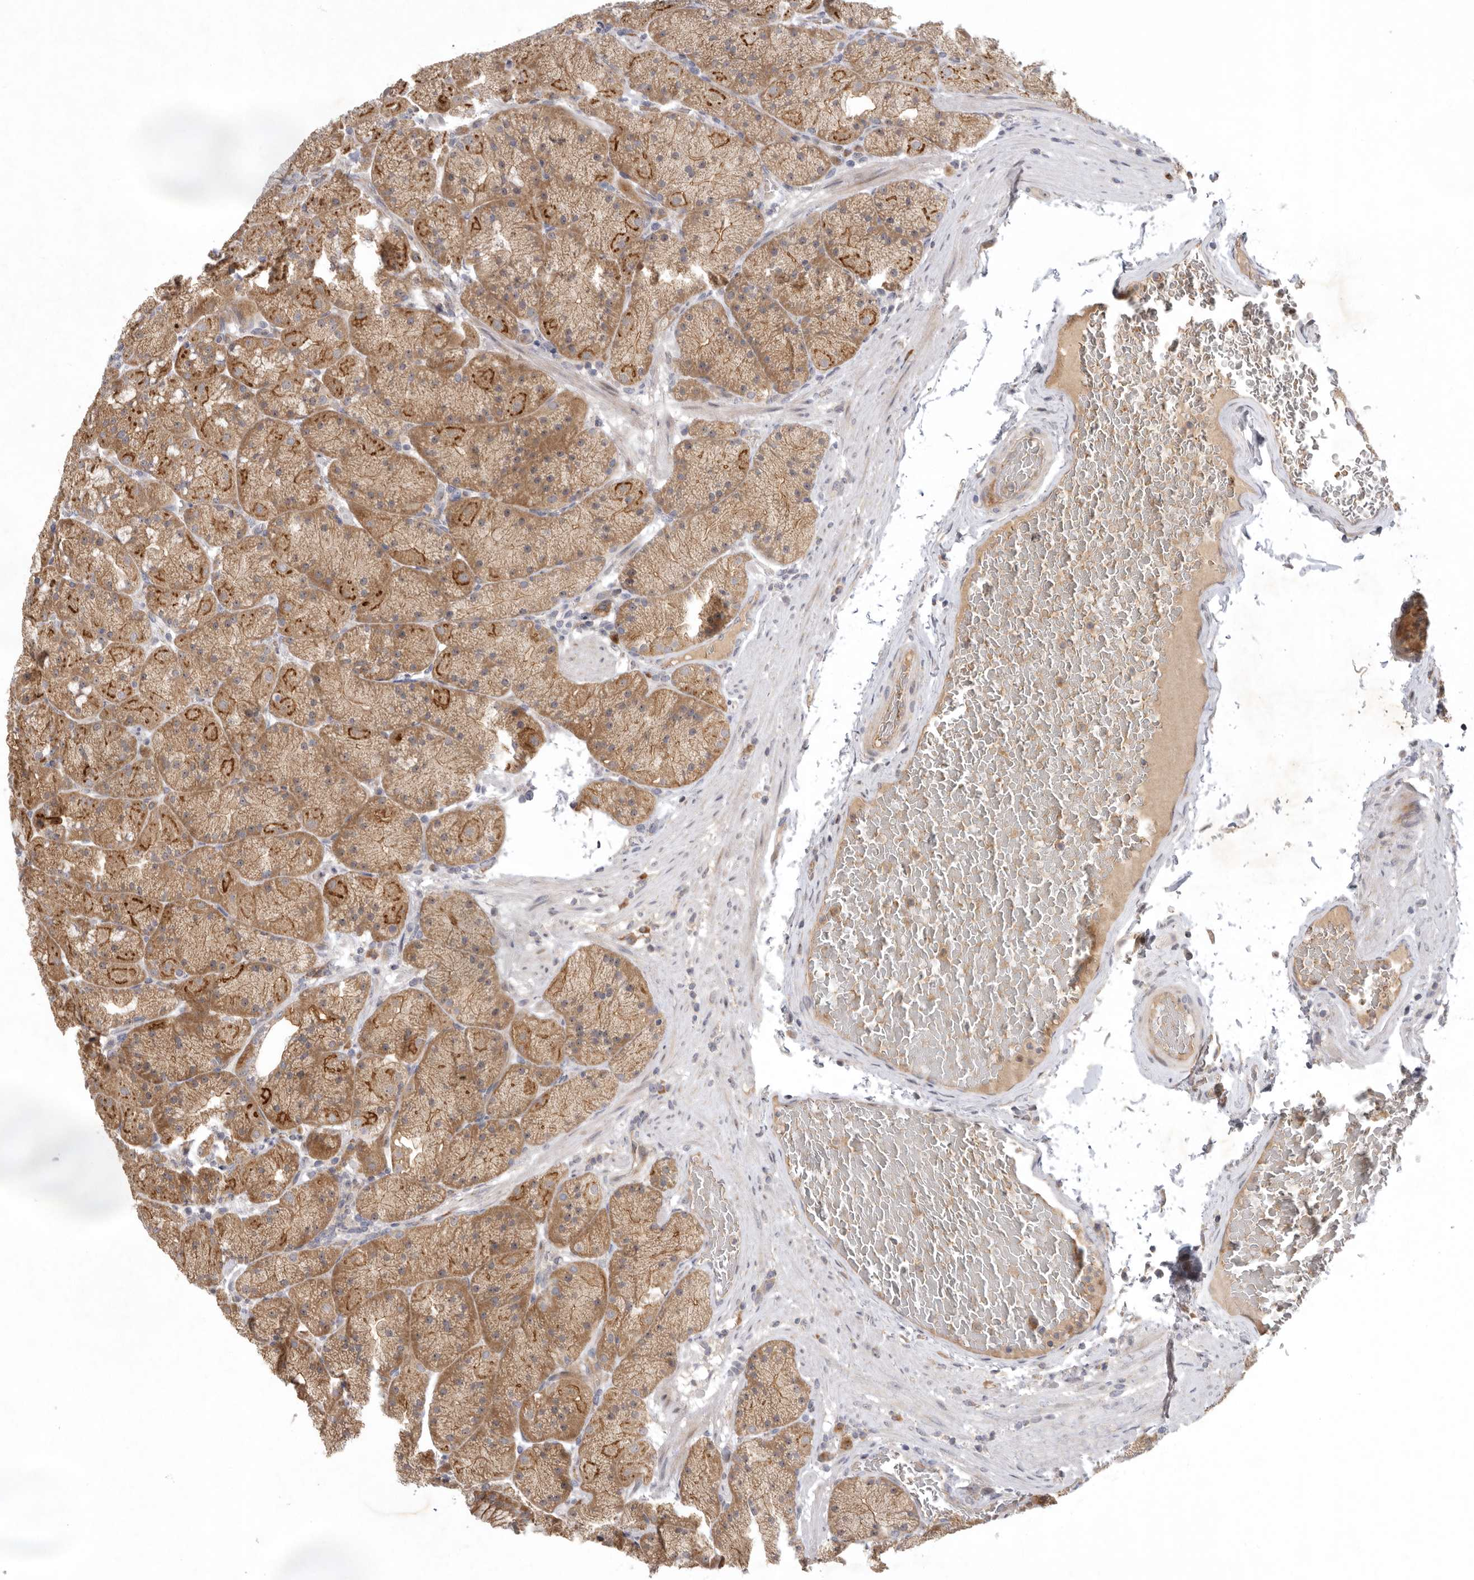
{"staining": {"intensity": "strong", "quantity": "25%-75%", "location": "cytoplasmic/membranous"}, "tissue": "stomach", "cell_type": "Glandular cells", "image_type": "normal", "snomed": [{"axis": "morphology", "description": "Normal tissue, NOS"}, {"axis": "topography", "description": "Stomach, upper"}, {"axis": "topography", "description": "Stomach"}], "caption": "Protein staining of normal stomach shows strong cytoplasmic/membranous positivity in about 25%-75% of glandular cells. Nuclei are stained in blue.", "gene": "KIF2B", "patient": {"sex": "male", "age": 48}}